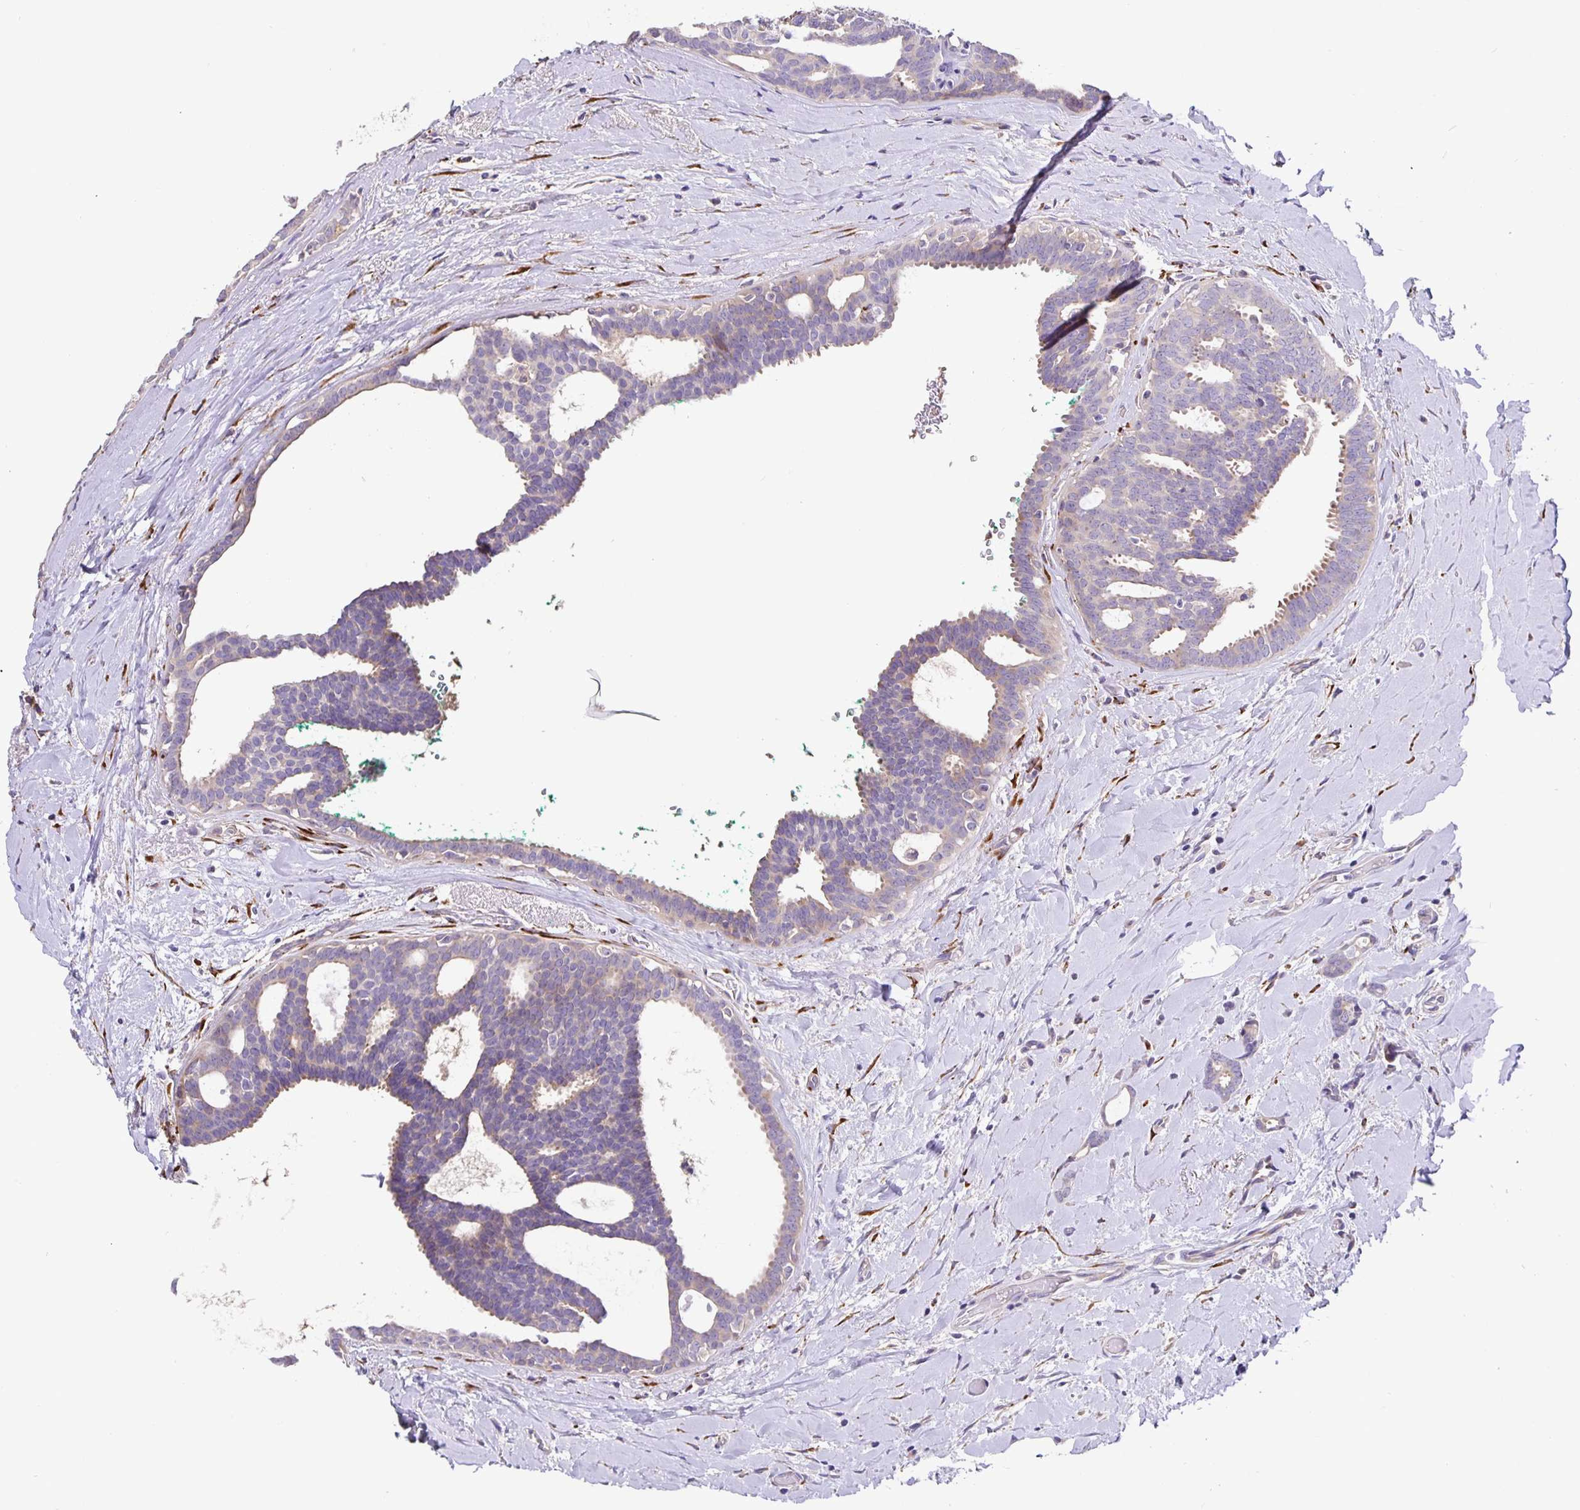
{"staining": {"intensity": "negative", "quantity": "none", "location": "none"}, "tissue": "breast cancer", "cell_type": "Tumor cells", "image_type": "cancer", "snomed": [{"axis": "morphology", "description": "Intraductal carcinoma, in situ"}, {"axis": "morphology", "description": "Duct carcinoma"}, {"axis": "morphology", "description": "Lobular carcinoma, in situ"}, {"axis": "topography", "description": "Breast"}], "caption": "DAB (3,3'-diaminobenzidine) immunohistochemical staining of human lobular carcinoma in situ (breast) exhibits no significant staining in tumor cells.", "gene": "EML6", "patient": {"sex": "female", "age": 44}}